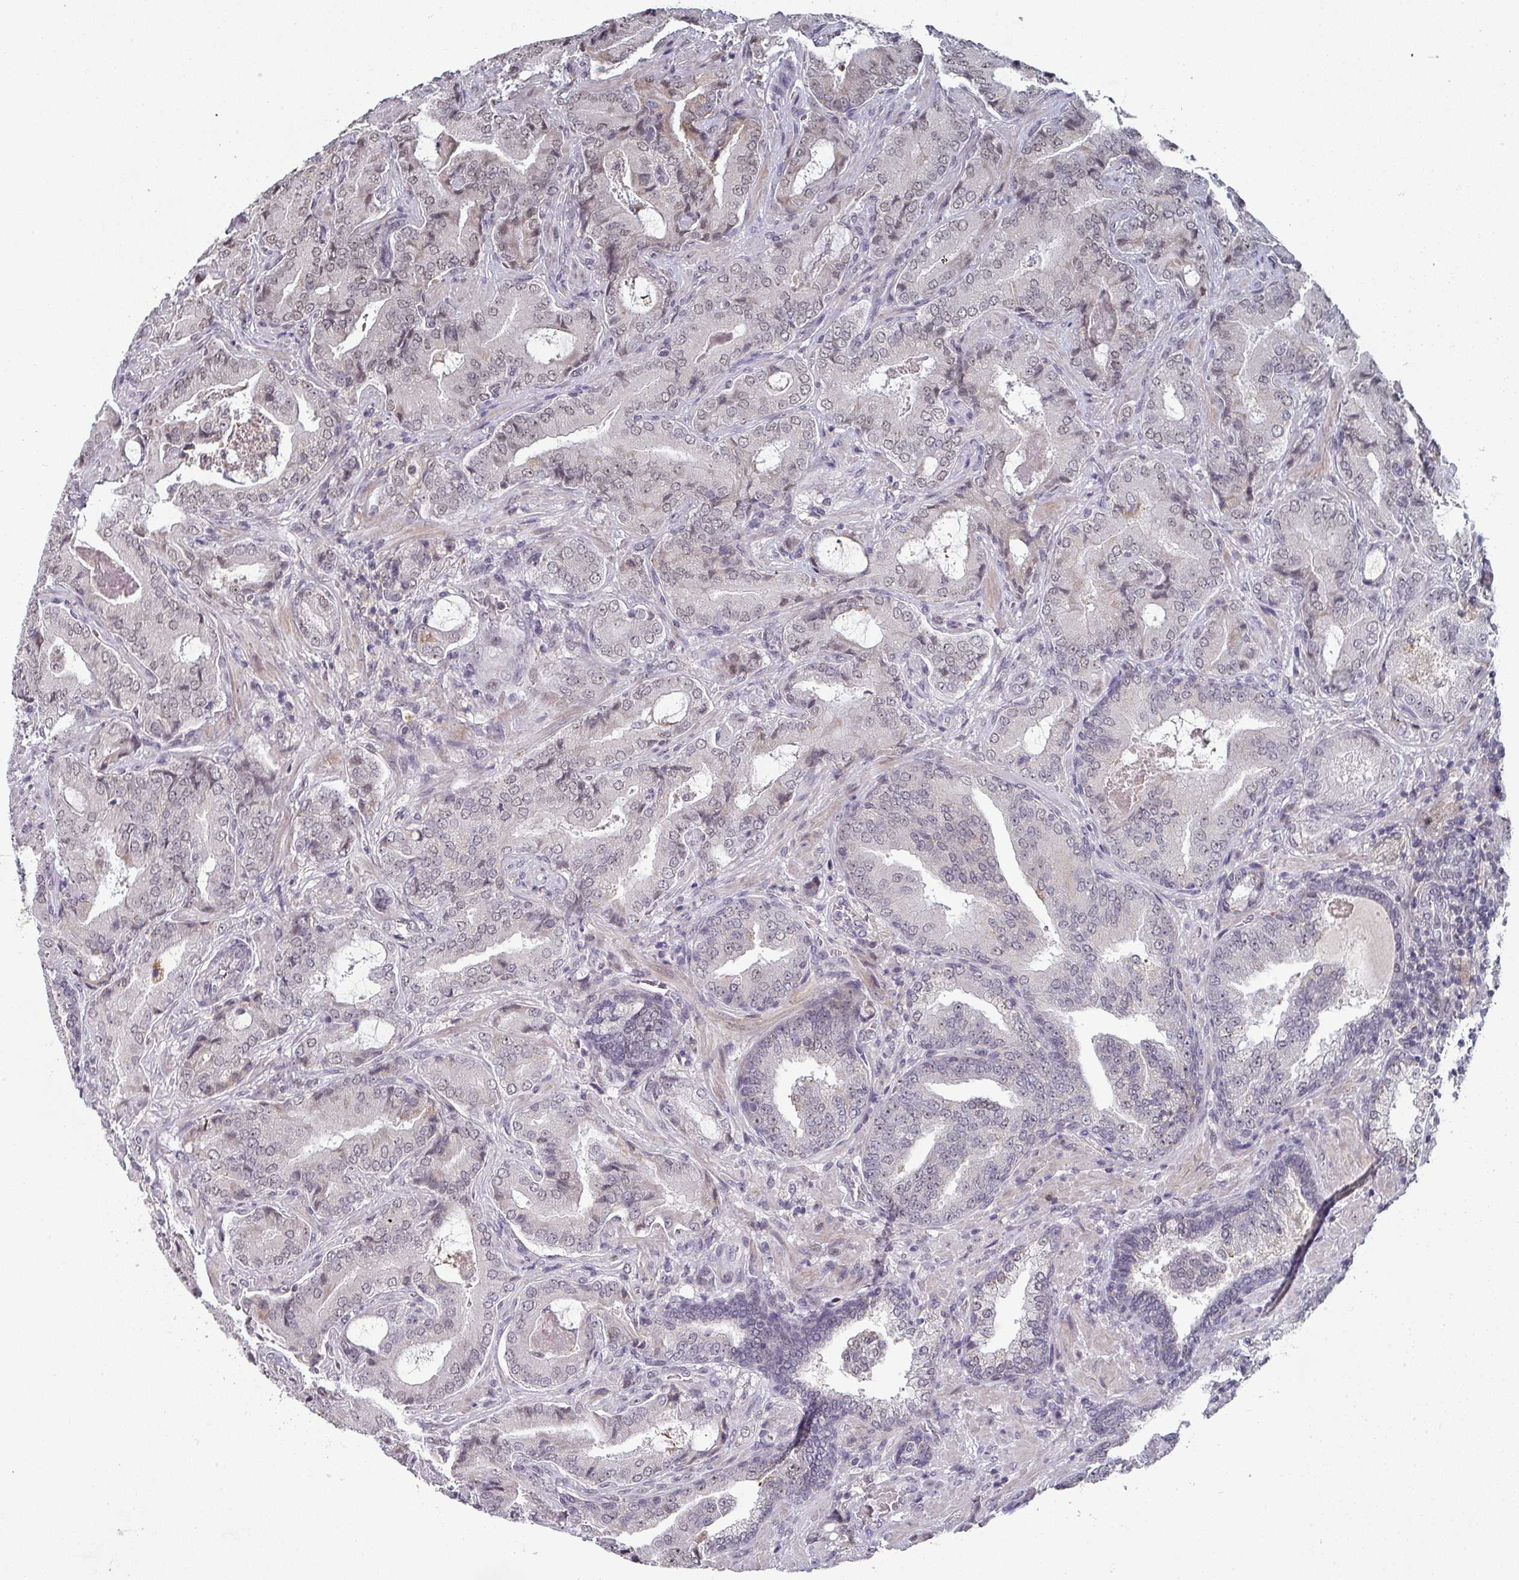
{"staining": {"intensity": "weak", "quantity": "25%-75%", "location": "nuclear"}, "tissue": "prostate cancer", "cell_type": "Tumor cells", "image_type": "cancer", "snomed": [{"axis": "morphology", "description": "Adenocarcinoma, High grade"}, {"axis": "topography", "description": "Prostate"}], "caption": "IHC of prostate adenocarcinoma (high-grade) shows low levels of weak nuclear positivity in about 25%-75% of tumor cells.", "gene": "ZNF654", "patient": {"sex": "male", "age": 68}}